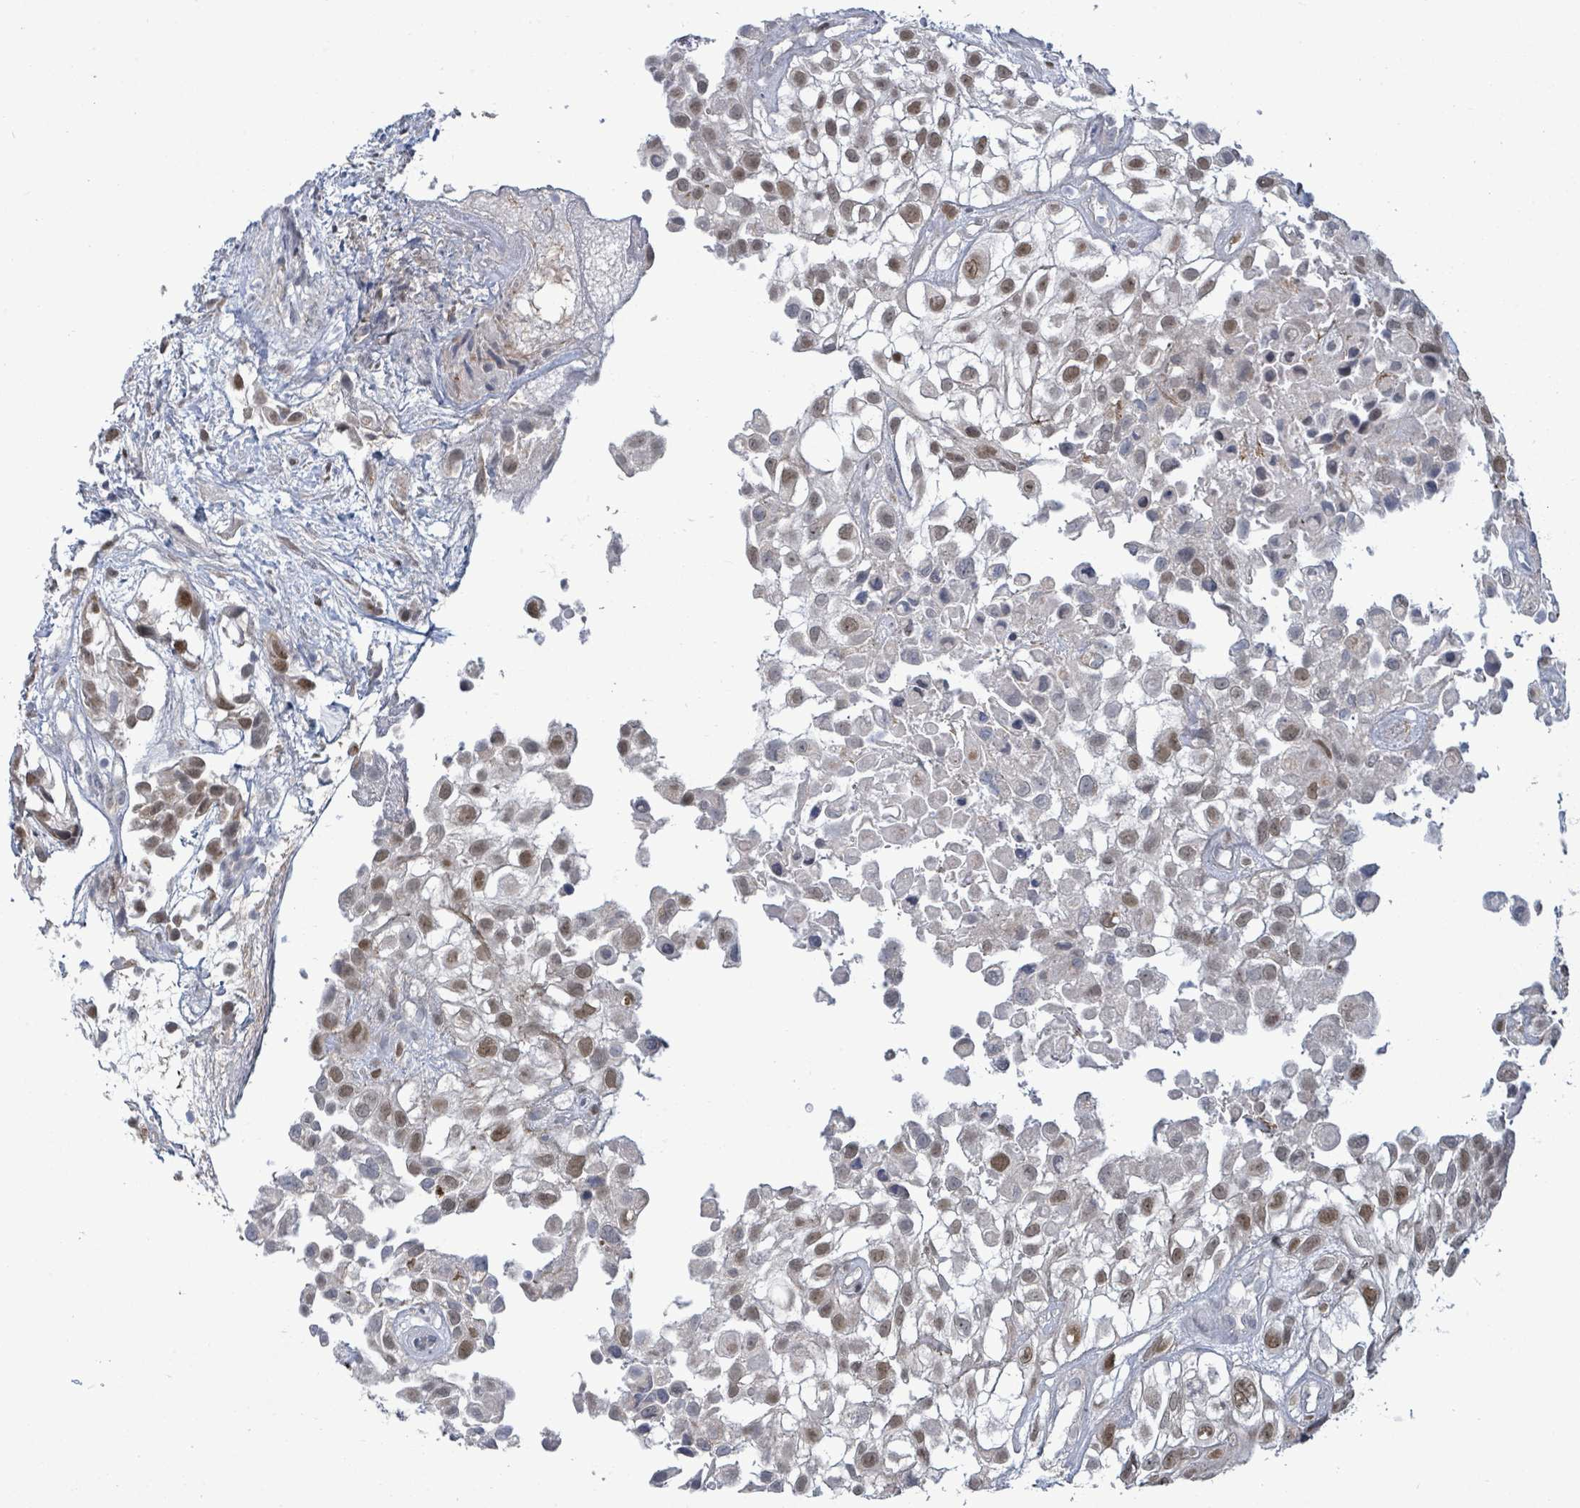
{"staining": {"intensity": "moderate", "quantity": ">75%", "location": "nuclear"}, "tissue": "urothelial cancer", "cell_type": "Tumor cells", "image_type": "cancer", "snomed": [{"axis": "morphology", "description": "Urothelial carcinoma, High grade"}, {"axis": "topography", "description": "Urinary bladder"}], "caption": "Immunohistochemistry (IHC) of urothelial carcinoma (high-grade) reveals medium levels of moderate nuclear staining in approximately >75% of tumor cells. (Brightfield microscopy of DAB IHC at high magnification).", "gene": "ZFPM1", "patient": {"sex": "male", "age": 56}}